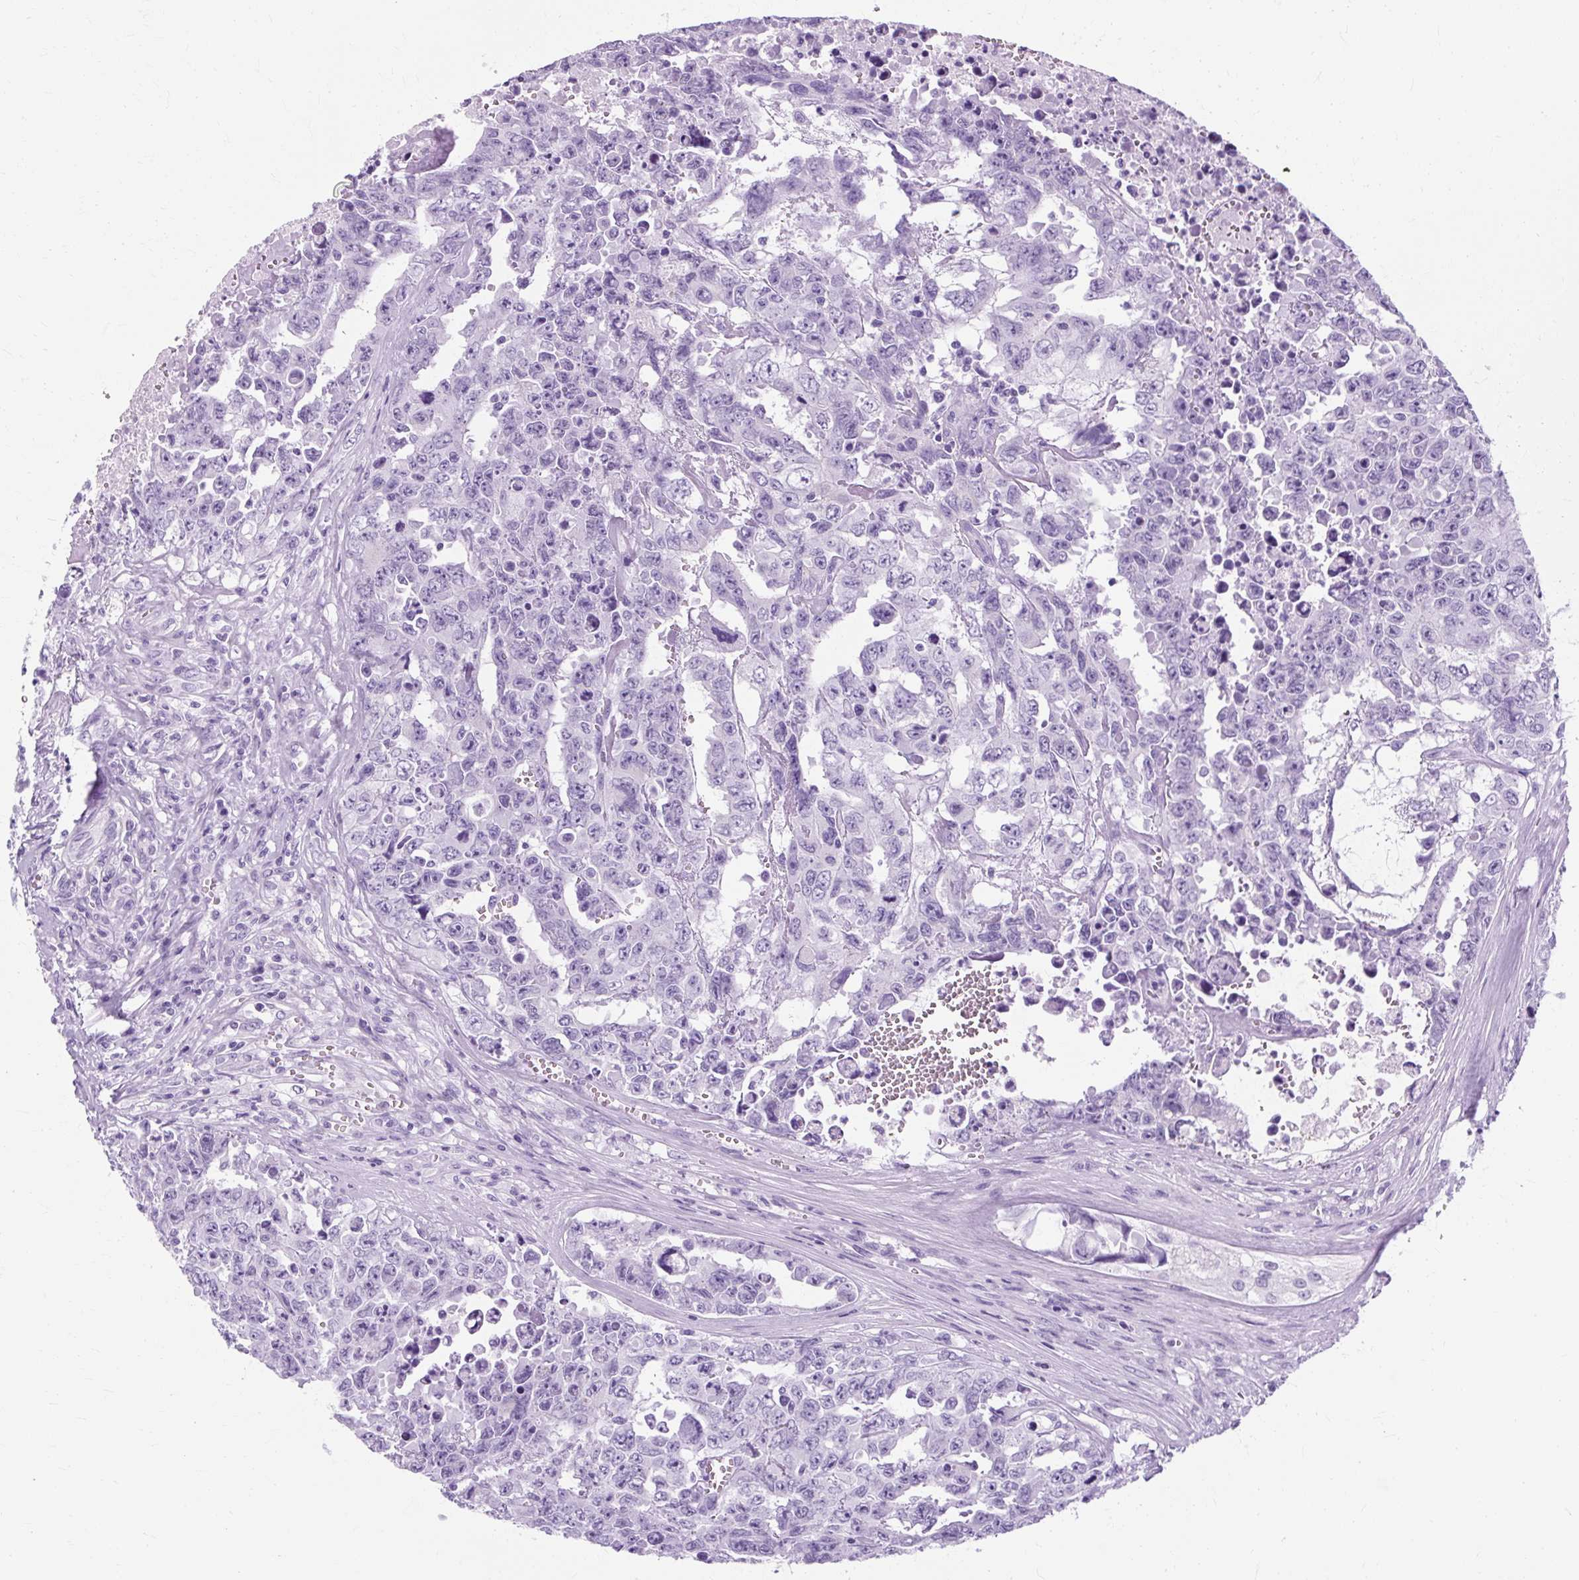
{"staining": {"intensity": "negative", "quantity": "none", "location": "none"}, "tissue": "testis cancer", "cell_type": "Tumor cells", "image_type": "cancer", "snomed": [{"axis": "morphology", "description": "Carcinoma, Embryonal, NOS"}, {"axis": "topography", "description": "Testis"}], "caption": "There is no significant staining in tumor cells of testis cancer (embryonal carcinoma). (Immunohistochemistry, brightfield microscopy, high magnification).", "gene": "TMEM89", "patient": {"sex": "male", "age": 24}}